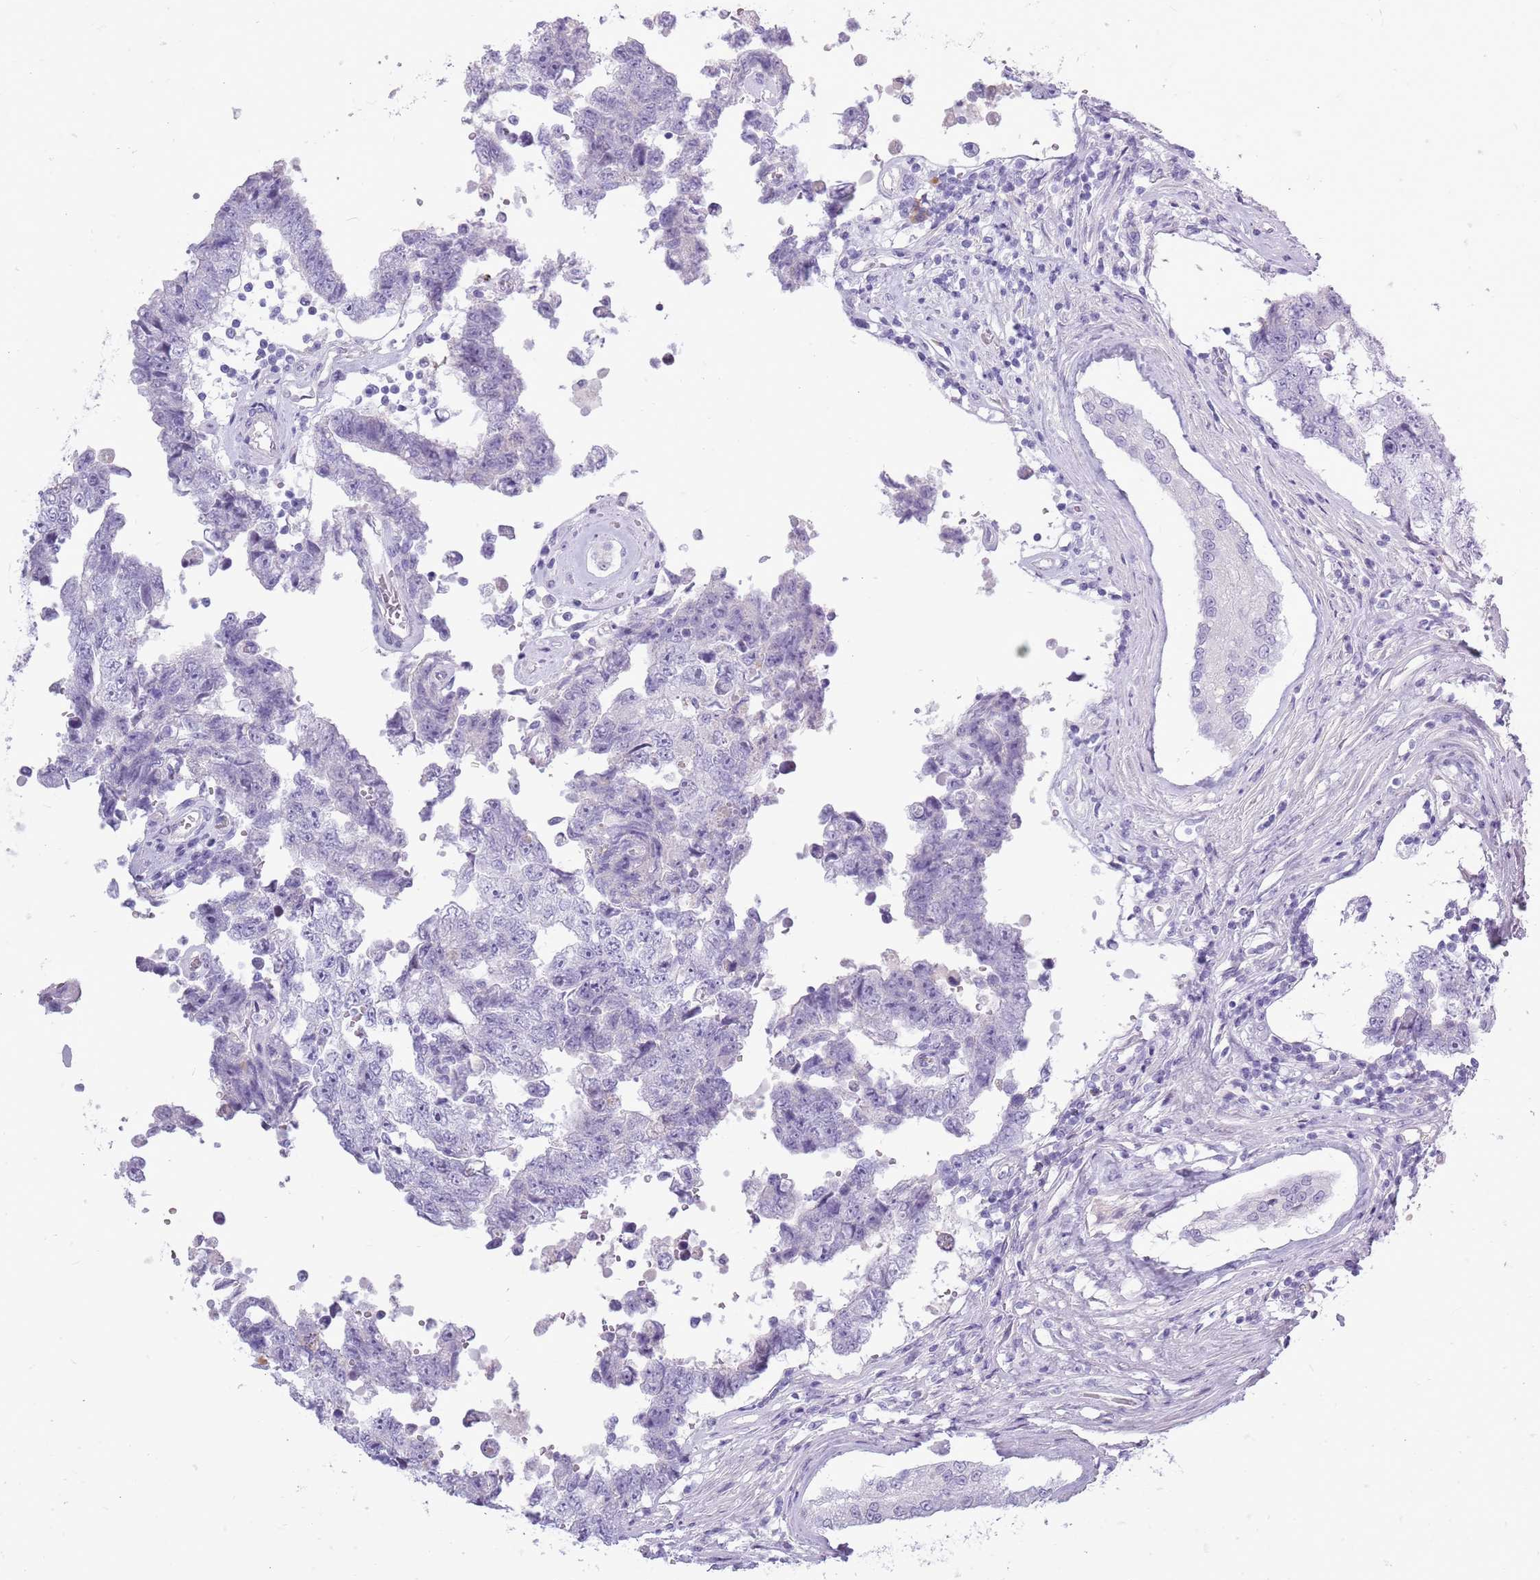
{"staining": {"intensity": "negative", "quantity": "none", "location": "none"}, "tissue": "testis cancer", "cell_type": "Tumor cells", "image_type": "cancer", "snomed": [{"axis": "morphology", "description": "Normal tissue, NOS"}, {"axis": "morphology", "description": "Carcinoma, Embryonal, NOS"}, {"axis": "topography", "description": "Testis"}, {"axis": "topography", "description": "Epididymis"}], "caption": "This is a micrograph of immunohistochemistry (IHC) staining of testis cancer (embryonal carcinoma), which shows no staining in tumor cells. (DAB (3,3'-diaminobenzidine) IHC, high magnification).", "gene": "ZNF425", "patient": {"sex": "male", "age": 25}}